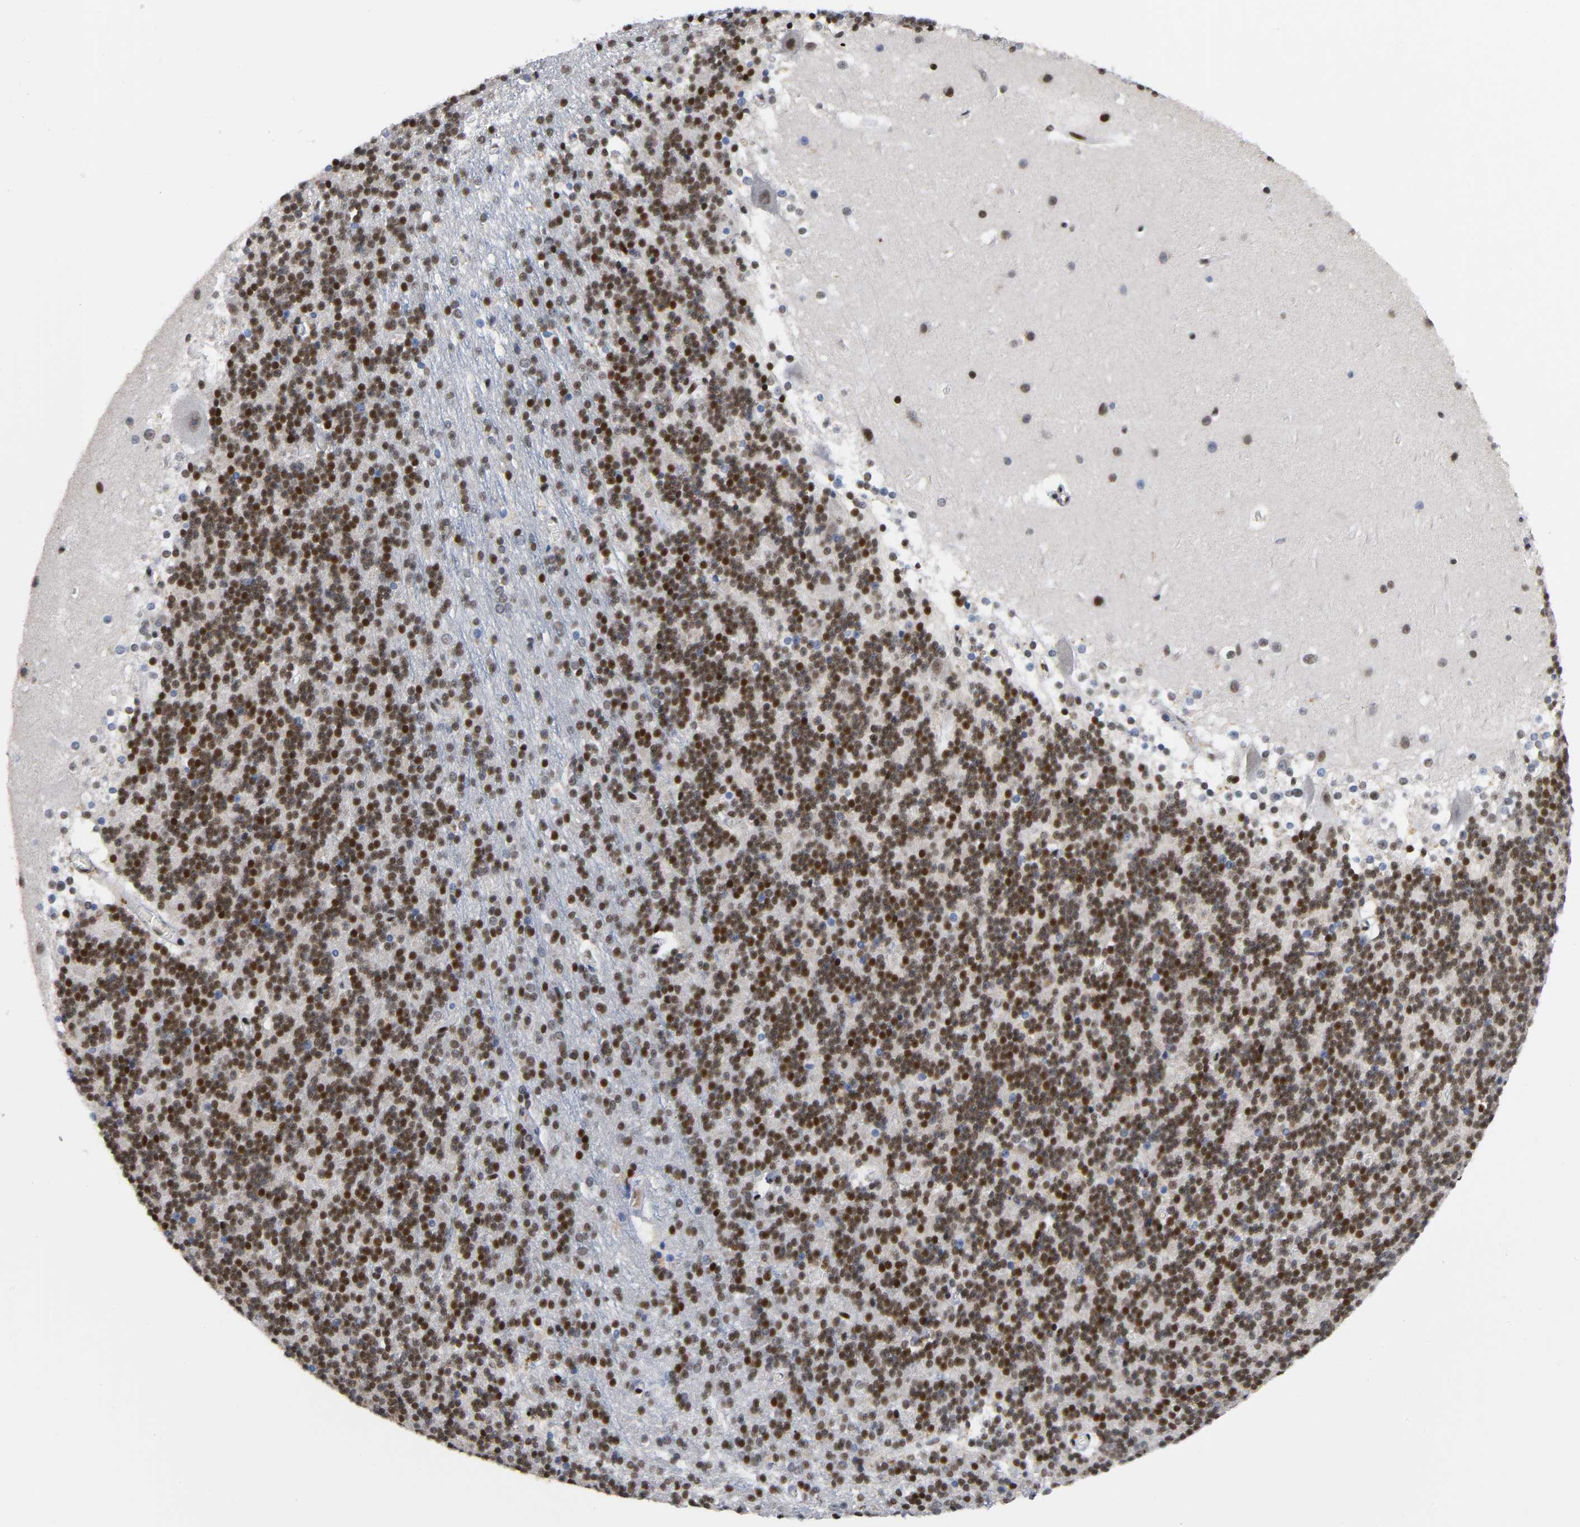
{"staining": {"intensity": "strong", "quantity": ">75%", "location": "nuclear"}, "tissue": "cerebellum", "cell_type": "Cells in granular layer", "image_type": "normal", "snomed": [{"axis": "morphology", "description": "Normal tissue, NOS"}, {"axis": "topography", "description": "Cerebellum"}], "caption": "This micrograph exhibits IHC staining of benign cerebellum, with high strong nuclear staining in approximately >75% of cells in granular layer.", "gene": "CREBBP", "patient": {"sex": "female", "age": 19}}